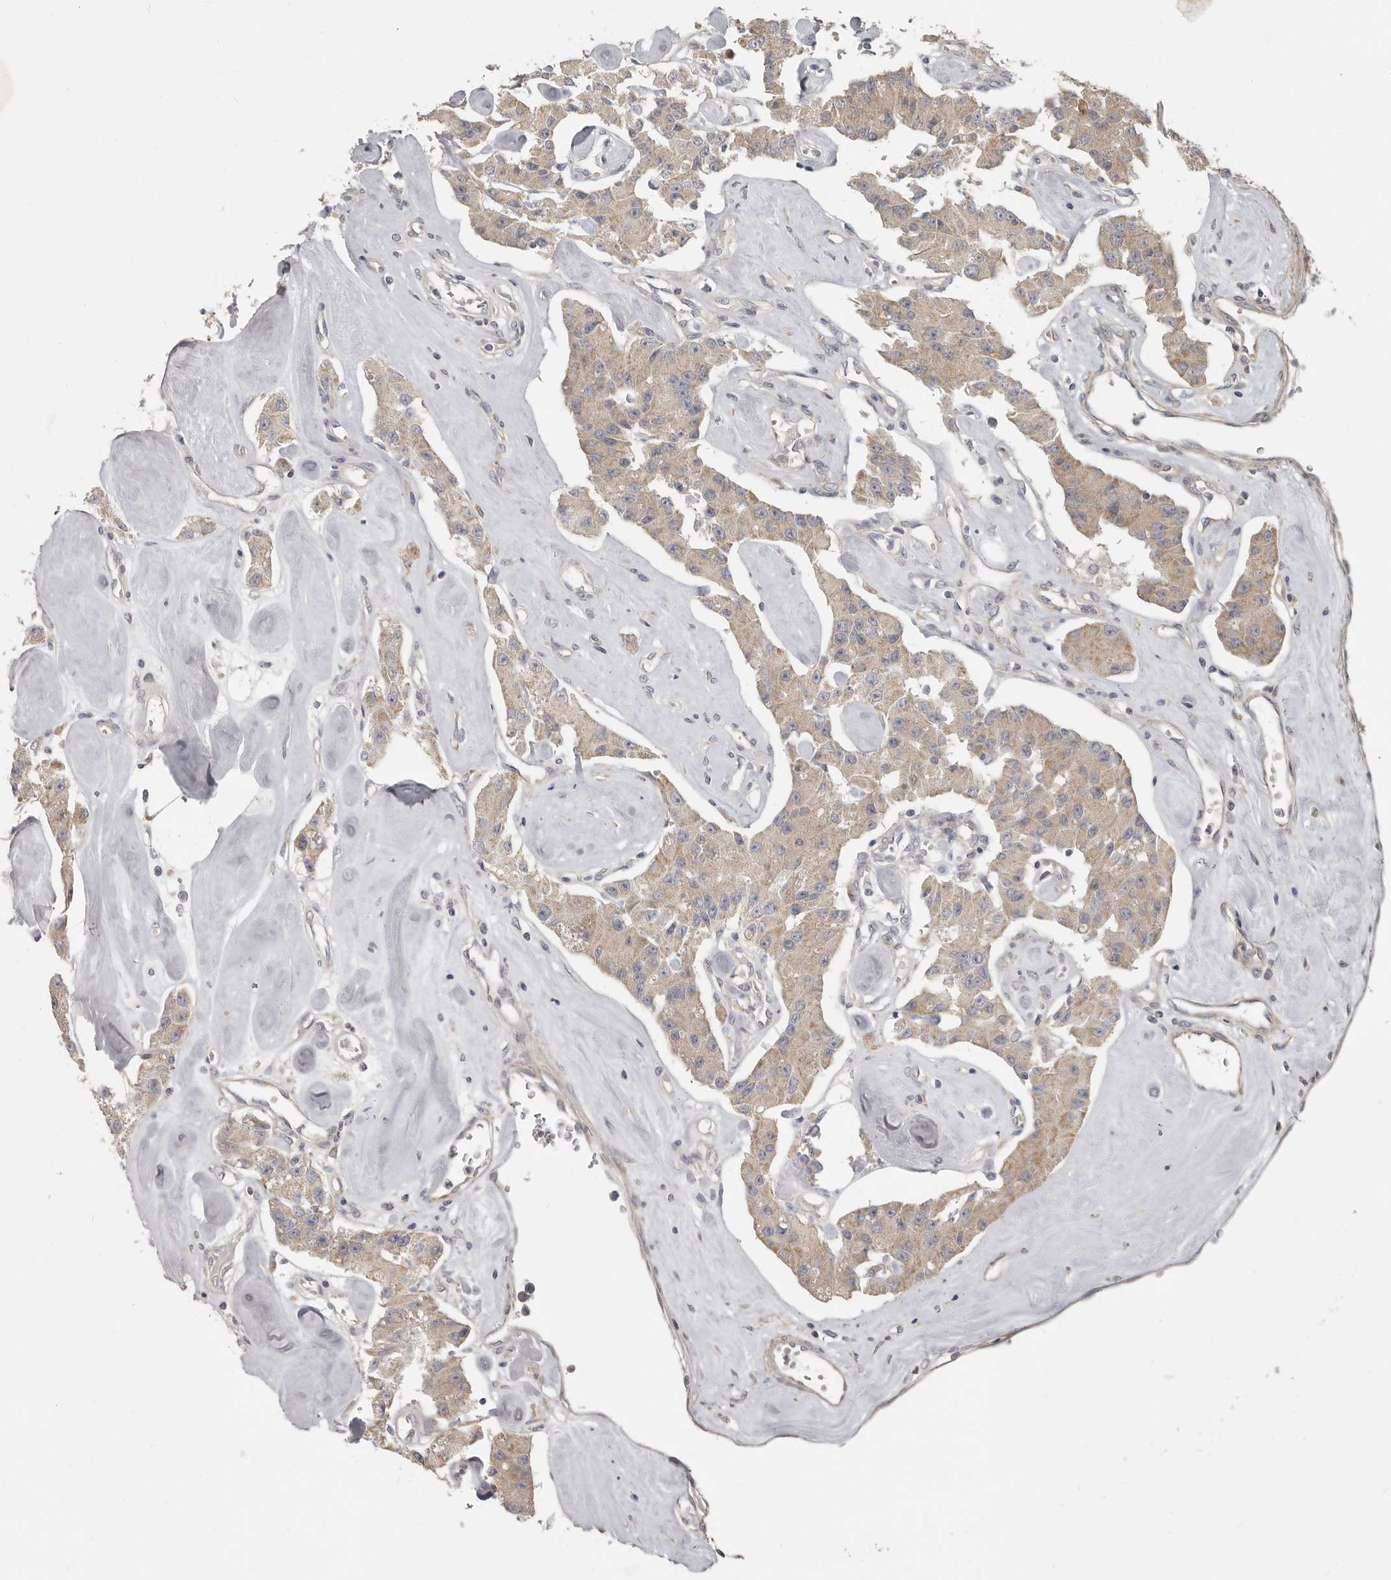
{"staining": {"intensity": "moderate", "quantity": ">75%", "location": "cytoplasmic/membranous"}, "tissue": "carcinoid", "cell_type": "Tumor cells", "image_type": "cancer", "snomed": [{"axis": "morphology", "description": "Carcinoid, malignant, NOS"}, {"axis": "topography", "description": "Pancreas"}], "caption": "Approximately >75% of tumor cells in human carcinoid exhibit moderate cytoplasmic/membranous protein positivity as visualized by brown immunohistochemical staining.", "gene": "UNK", "patient": {"sex": "male", "age": 41}}